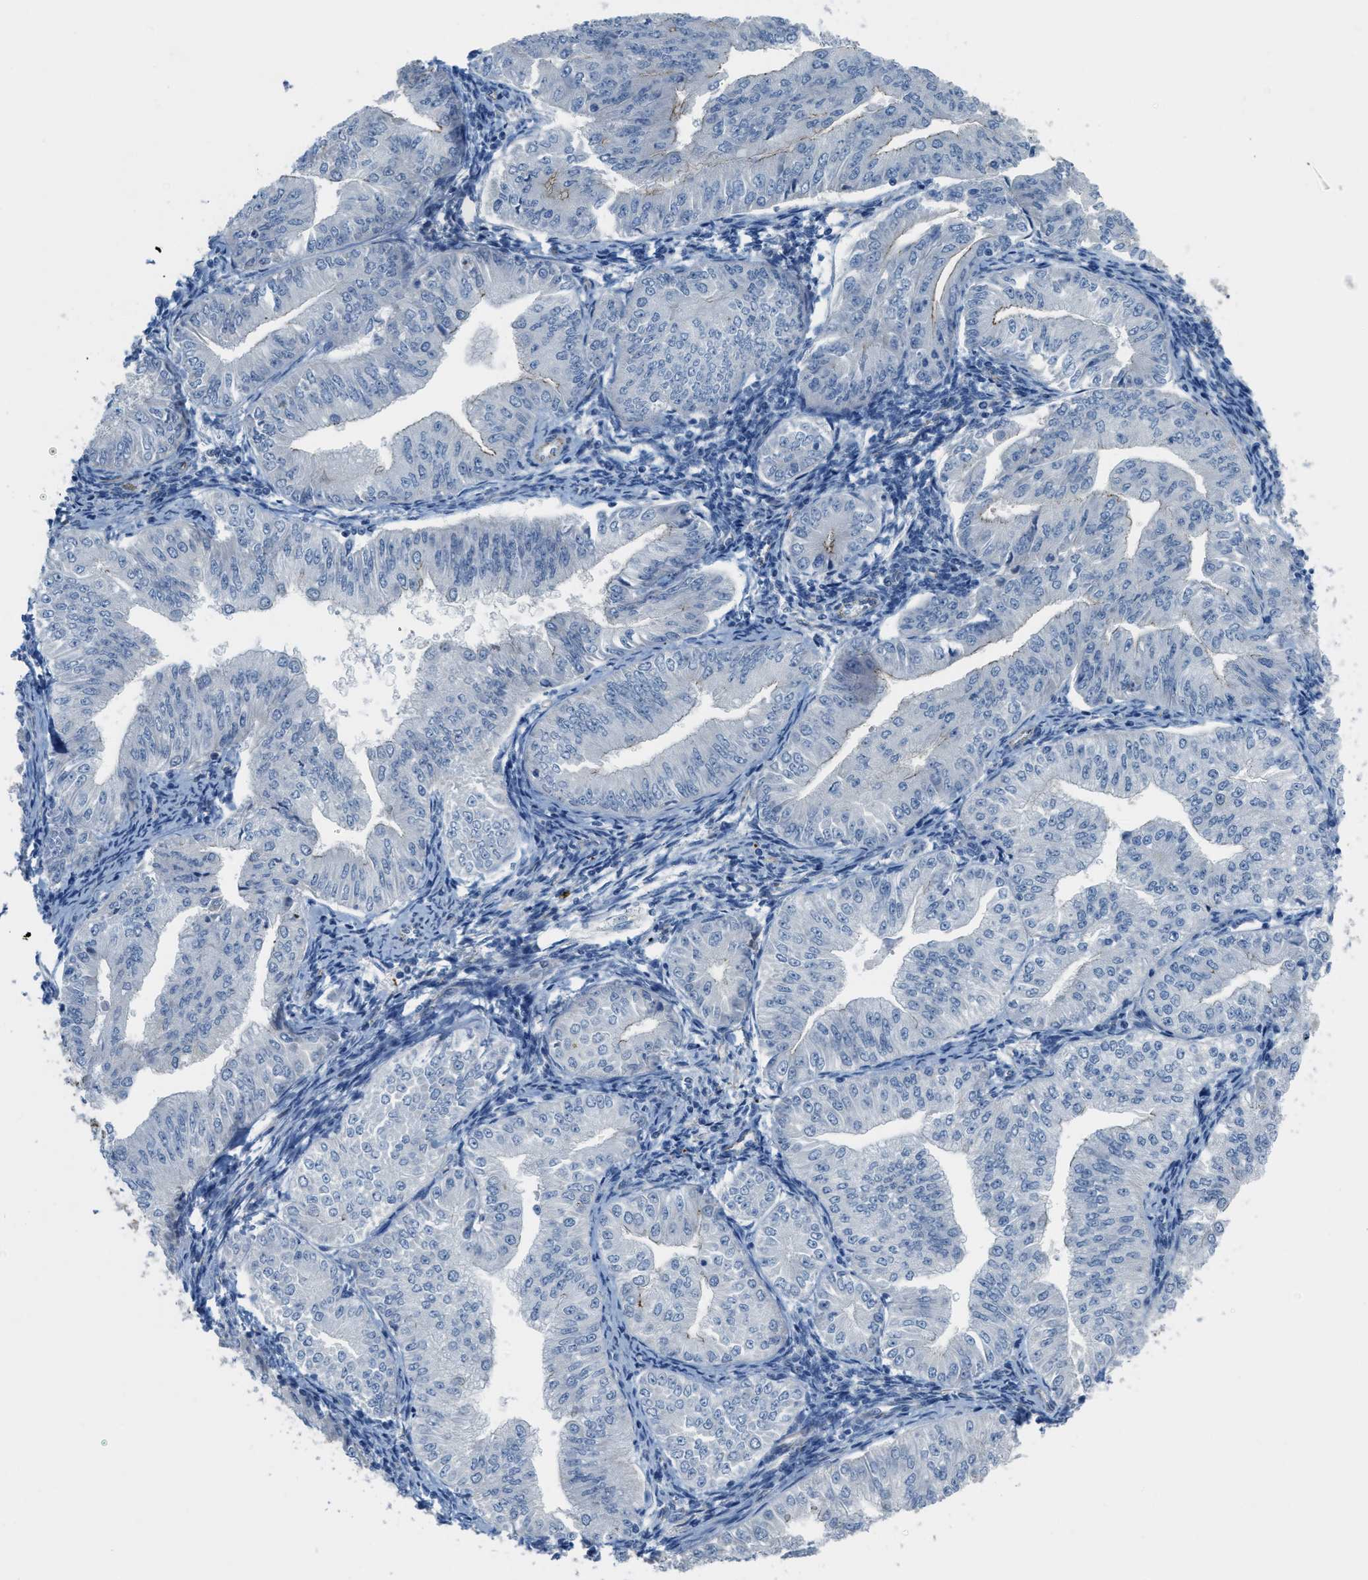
{"staining": {"intensity": "negative", "quantity": "none", "location": "none"}, "tissue": "endometrial cancer", "cell_type": "Tumor cells", "image_type": "cancer", "snomed": [{"axis": "morphology", "description": "Normal tissue, NOS"}, {"axis": "morphology", "description": "Adenocarcinoma, NOS"}, {"axis": "topography", "description": "Endometrium"}], "caption": "Endometrial cancer (adenocarcinoma) was stained to show a protein in brown. There is no significant positivity in tumor cells.", "gene": "CRB3", "patient": {"sex": "female", "age": 53}}